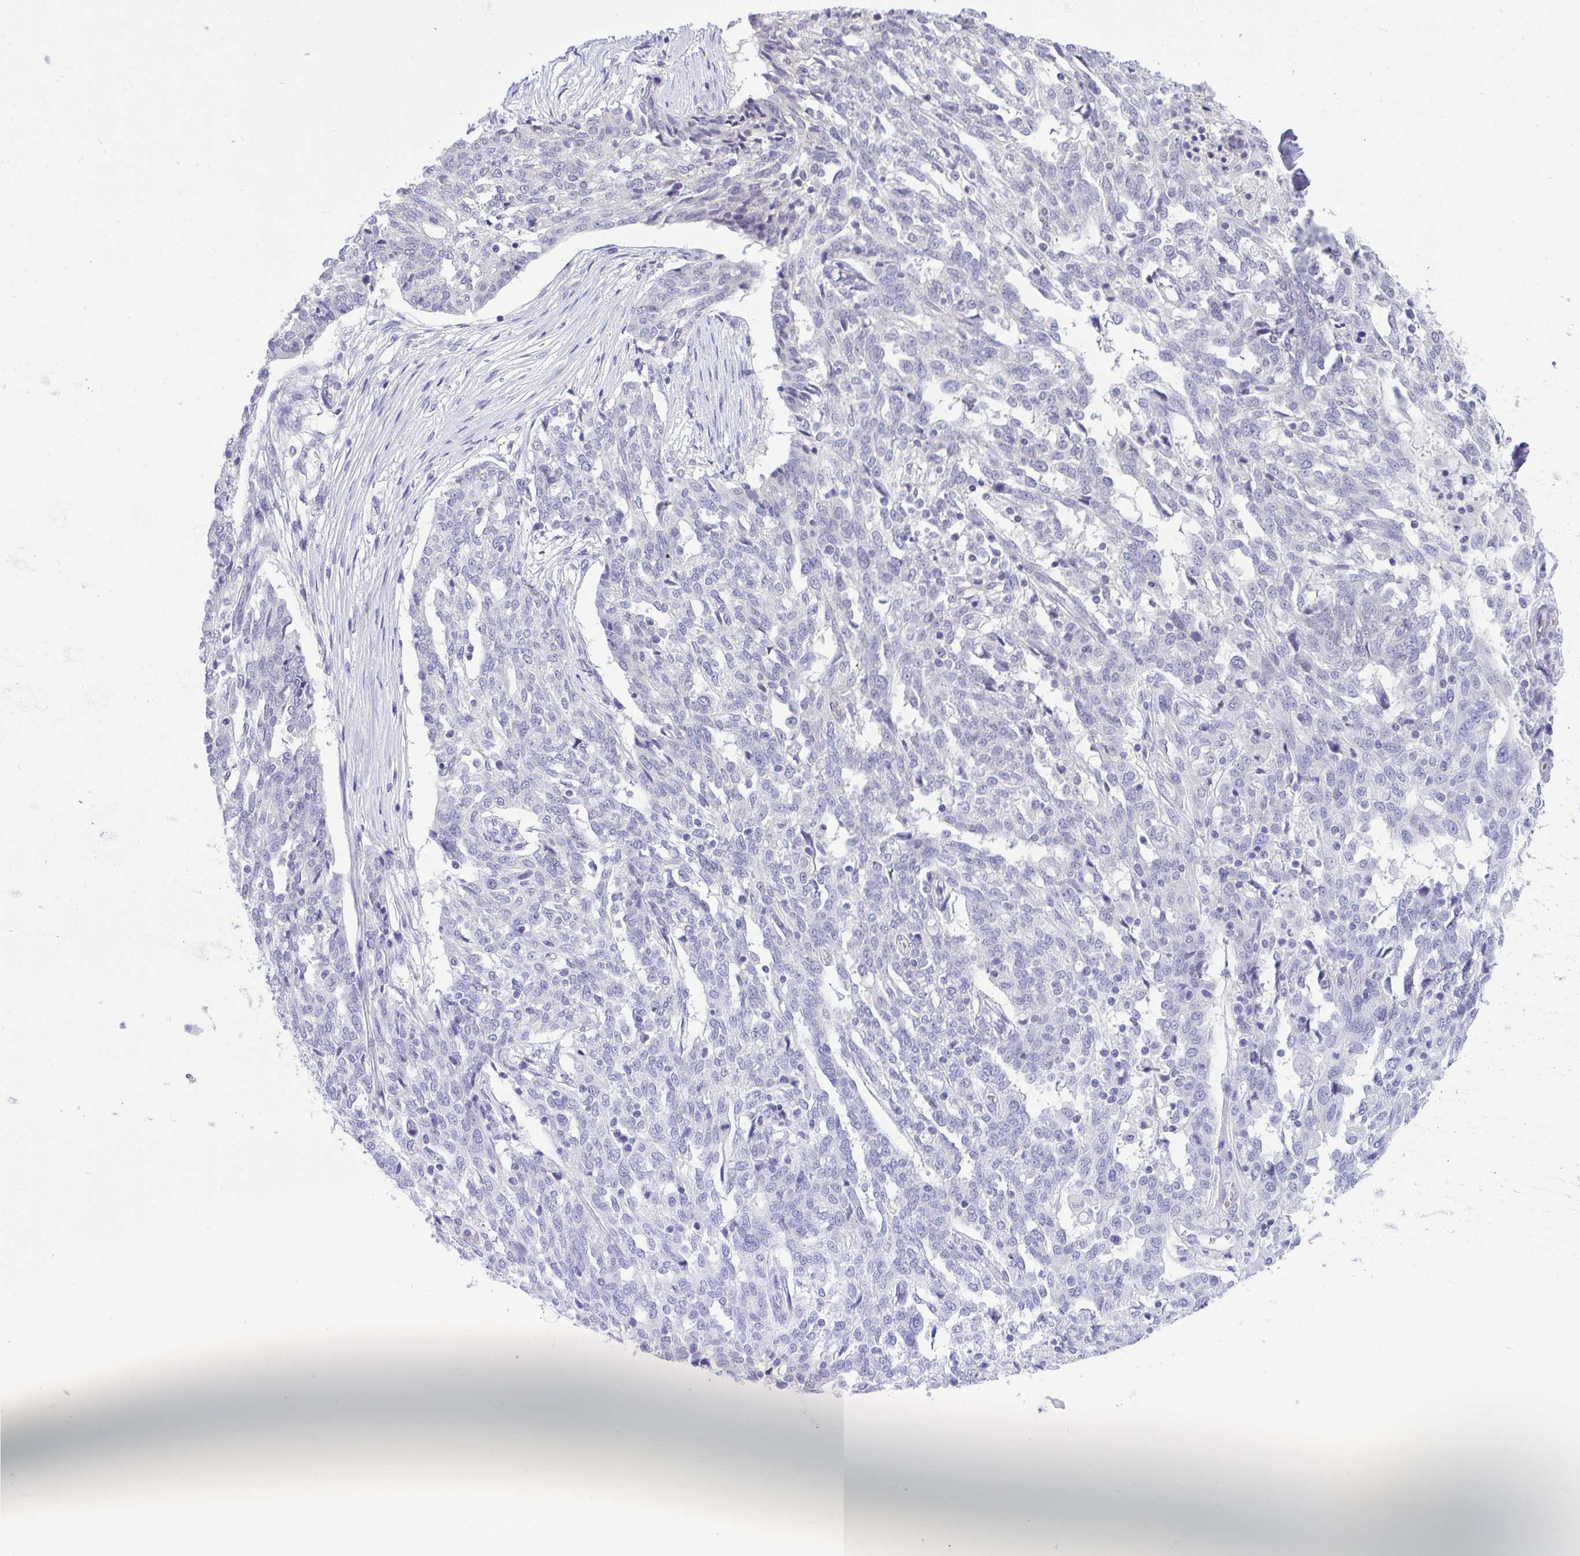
{"staining": {"intensity": "negative", "quantity": "none", "location": "none"}, "tissue": "ovarian cancer", "cell_type": "Tumor cells", "image_type": "cancer", "snomed": [{"axis": "morphology", "description": "Cystadenocarcinoma, serous, NOS"}, {"axis": "topography", "description": "Ovary"}], "caption": "The histopathology image reveals no significant positivity in tumor cells of serous cystadenocarcinoma (ovarian). (DAB (3,3'-diaminobenzidine) immunohistochemistry visualized using brightfield microscopy, high magnification).", "gene": "PPP1CA", "patient": {"sex": "female", "age": 67}}